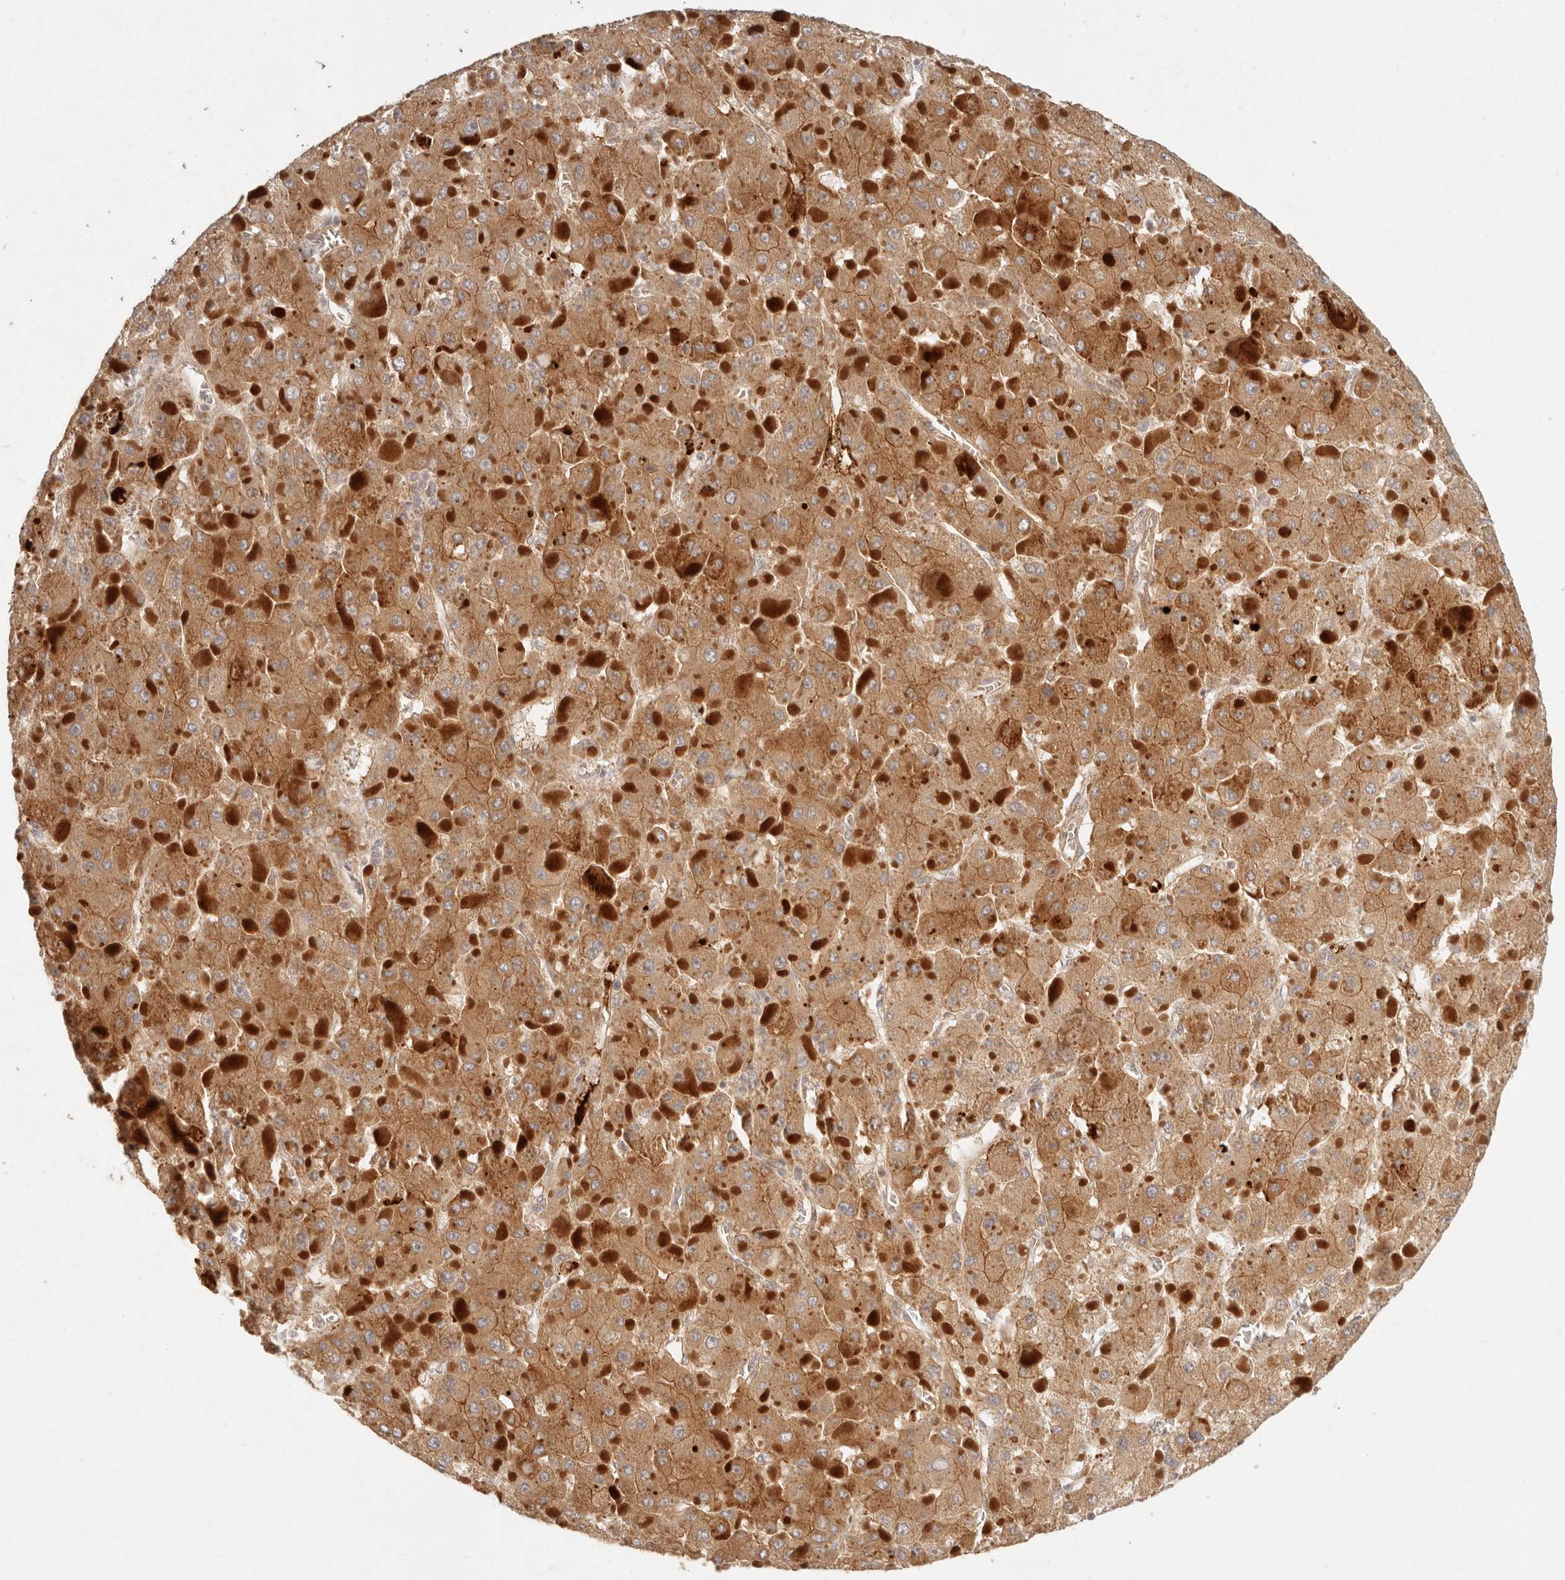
{"staining": {"intensity": "moderate", "quantity": ">75%", "location": "cytoplasmic/membranous"}, "tissue": "liver cancer", "cell_type": "Tumor cells", "image_type": "cancer", "snomed": [{"axis": "morphology", "description": "Carcinoma, Hepatocellular, NOS"}, {"axis": "topography", "description": "Liver"}], "caption": "Liver cancer stained with IHC exhibits moderate cytoplasmic/membranous staining in about >75% of tumor cells.", "gene": "PPP1R3B", "patient": {"sex": "female", "age": 73}}